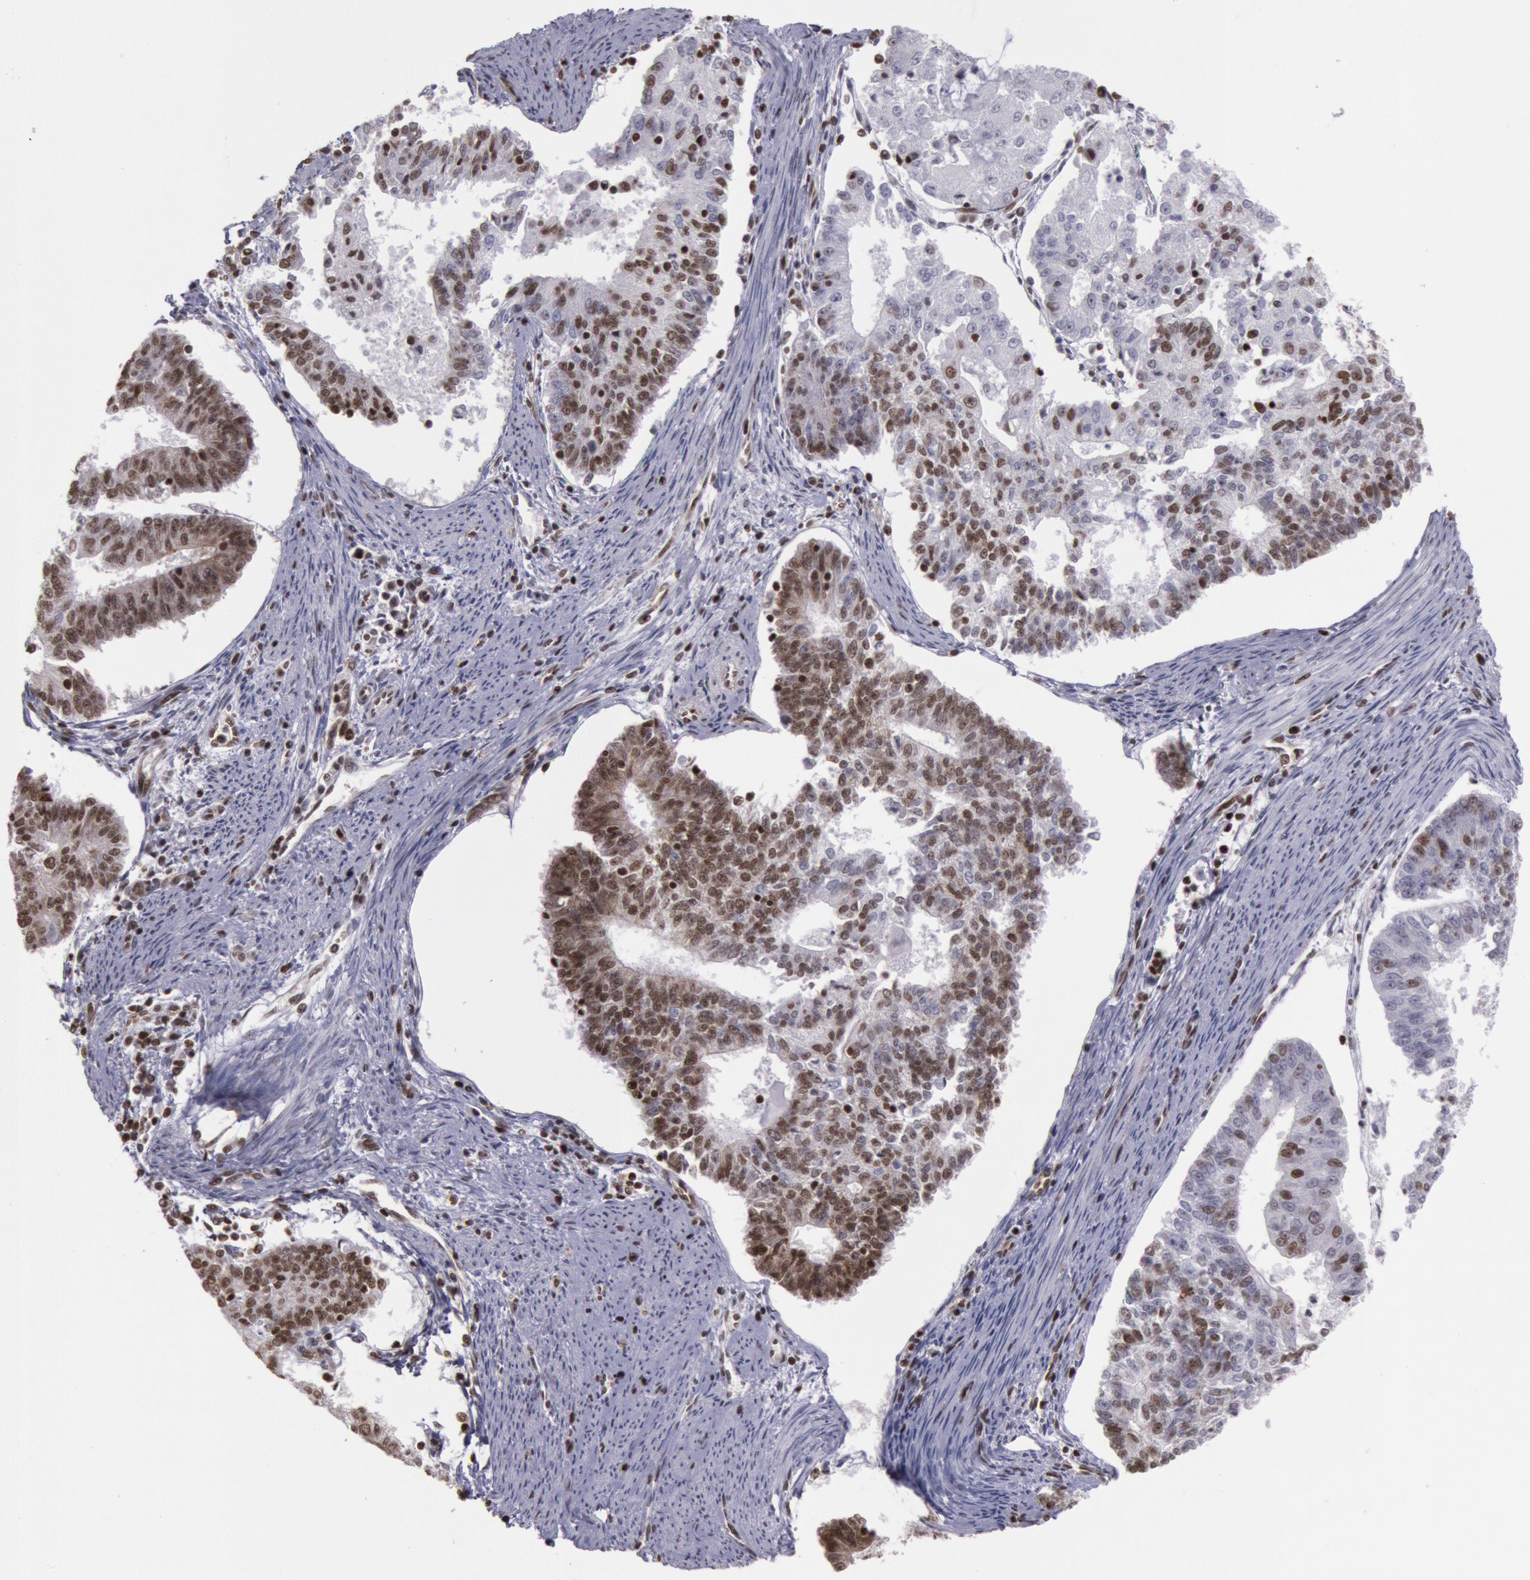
{"staining": {"intensity": "moderate", "quantity": ">75%", "location": "cytoplasmic/membranous,nuclear"}, "tissue": "endometrial cancer", "cell_type": "Tumor cells", "image_type": "cancer", "snomed": [{"axis": "morphology", "description": "Adenocarcinoma, NOS"}, {"axis": "topography", "description": "Endometrium"}], "caption": "Moderate cytoplasmic/membranous and nuclear expression for a protein is appreciated in approximately >75% of tumor cells of endometrial cancer using immunohistochemistry (IHC).", "gene": "NKAP", "patient": {"sex": "female", "age": 56}}